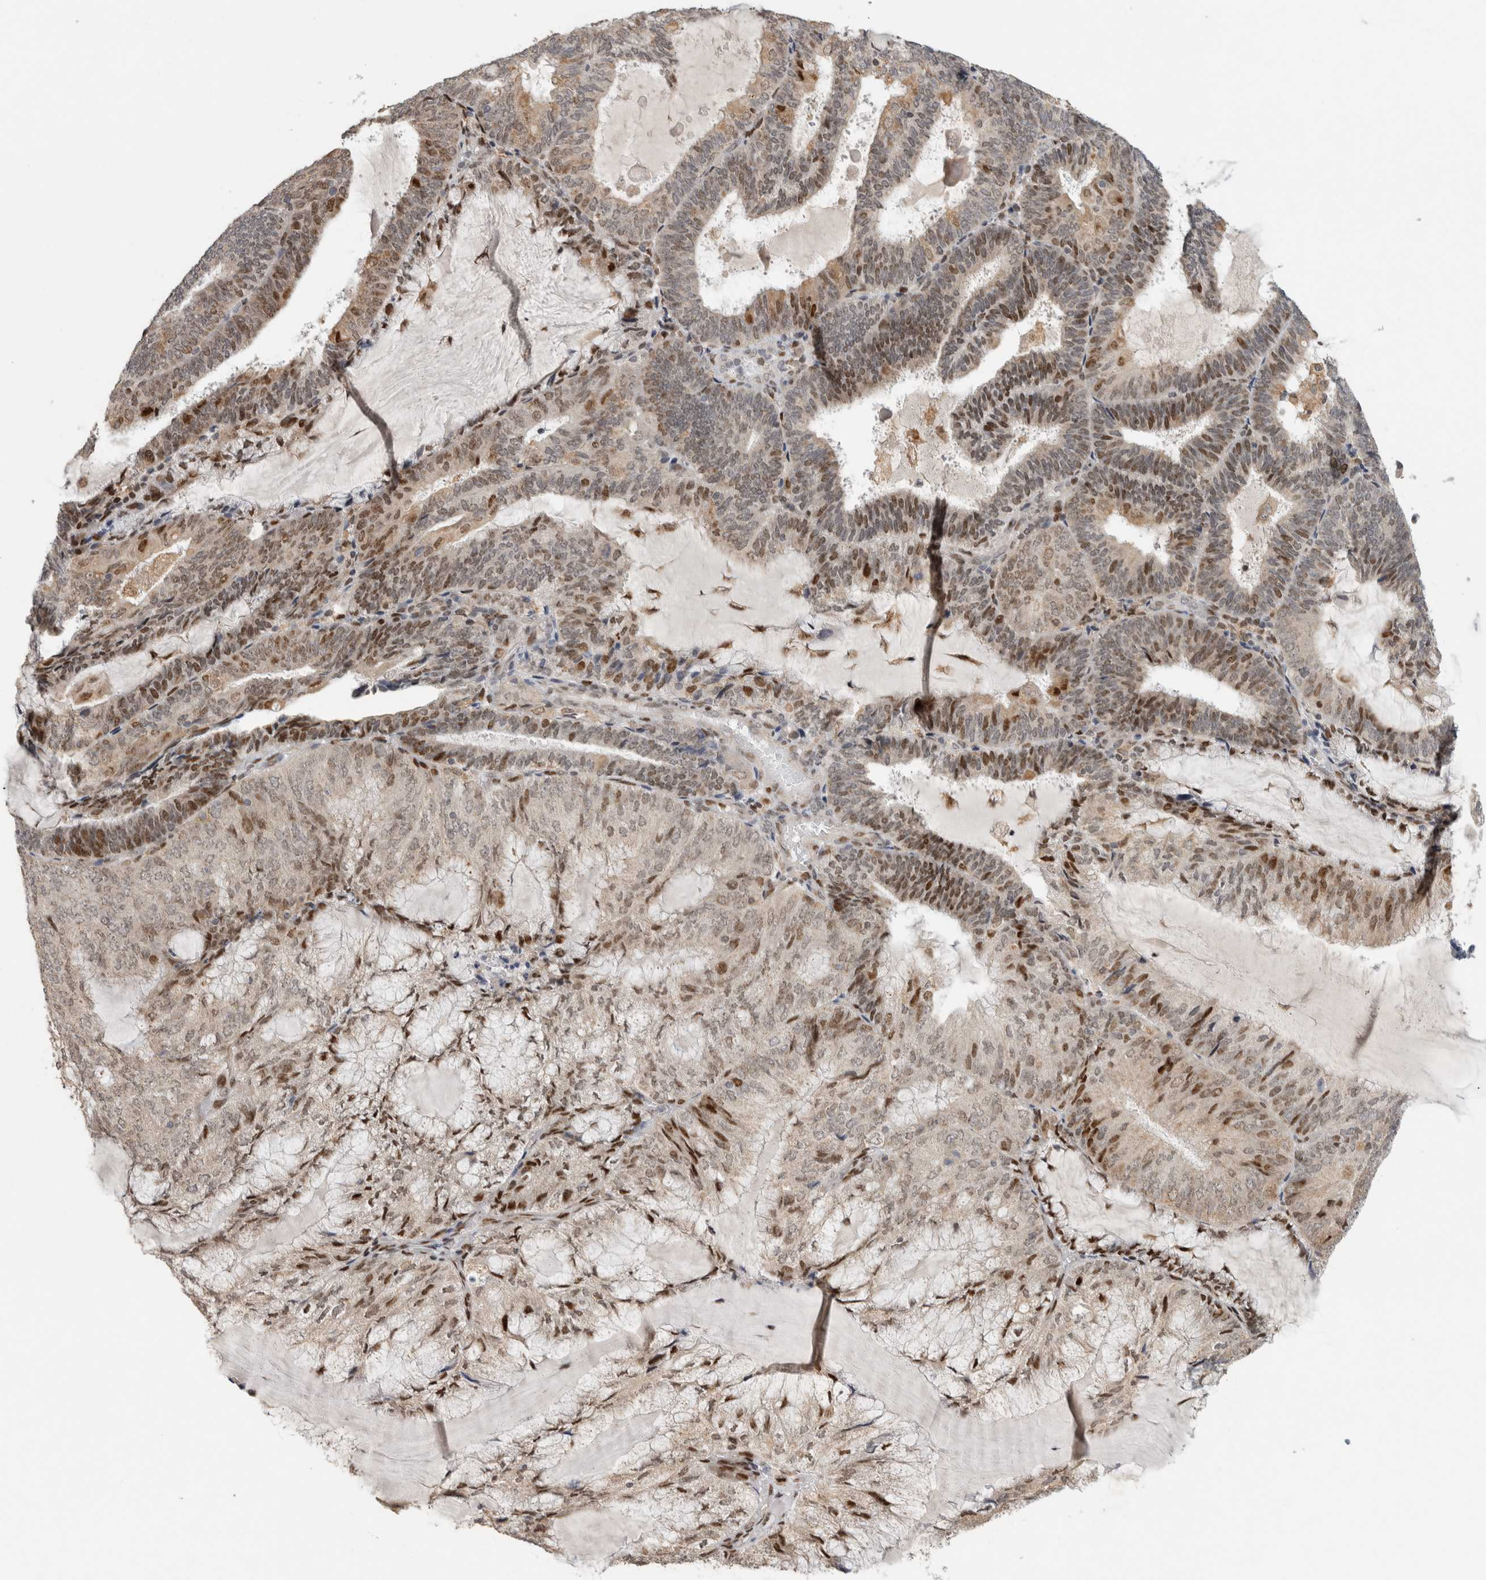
{"staining": {"intensity": "moderate", "quantity": ">75%", "location": "nuclear"}, "tissue": "endometrial cancer", "cell_type": "Tumor cells", "image_type": "cancer", "snomed": [{"axis": "morphology", "description": "Adenocarcinoma, NOS"}, {"axis": "topography", "description": "Endometrium"}], "caption": "Immunohistochemical staining of endometrial adenocarcinoma demonstrates medium levels of moderate nuclear positivity in approximately >75% of tumor cells.", "gene": "C8orf58", "patient": {"sex": "female", "age": 81}}